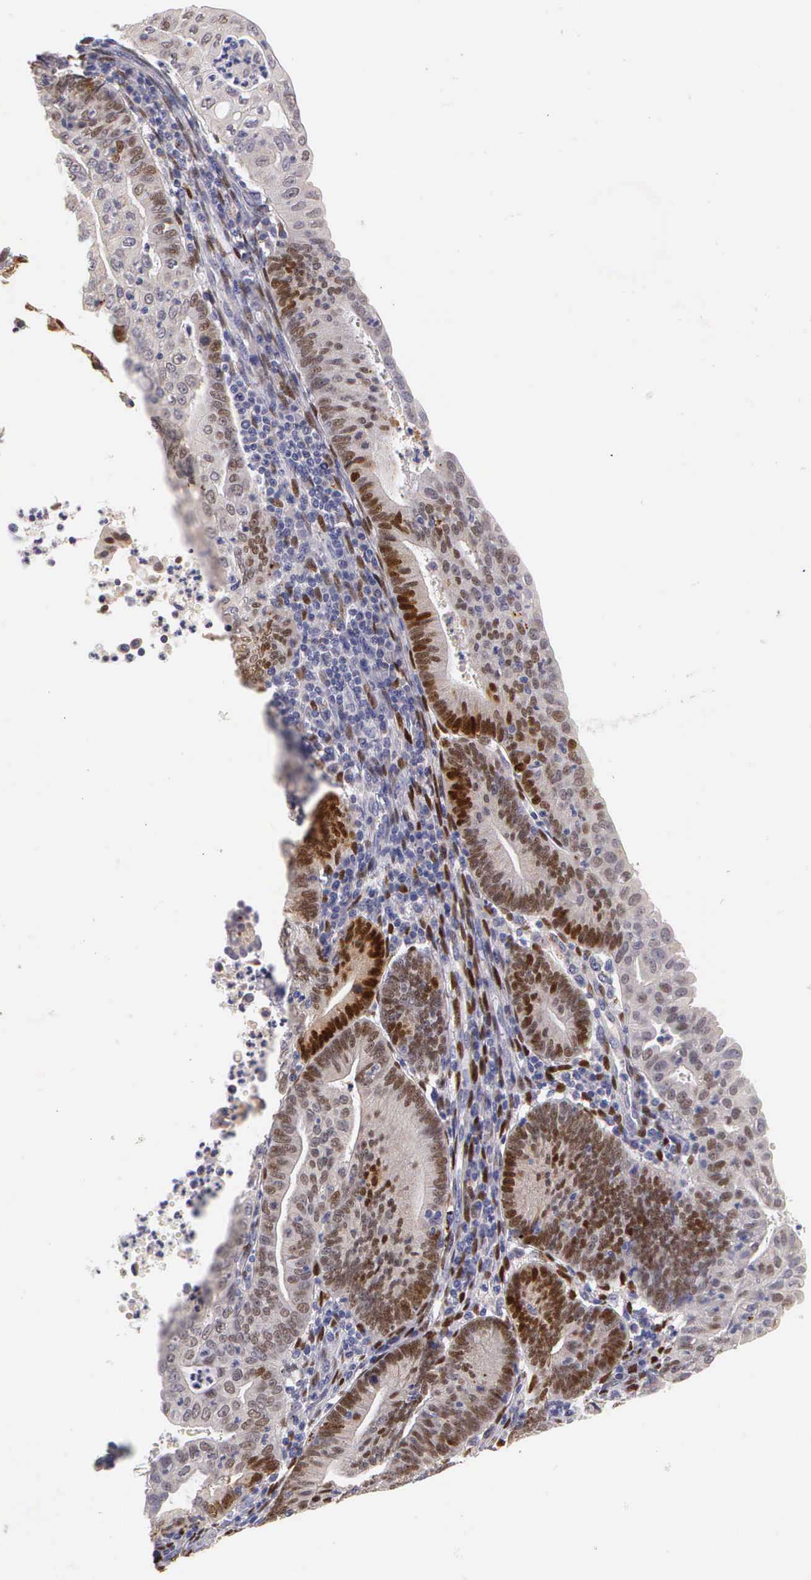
{"staining": {"intensity": "weak", "quantity": "25%-75%", "location": "nuclear"}, "tissue": "endometrial cancer", "cell_type": "Tumor cells", "image_type": "cancer", "snomed": [{"axis": "morphology", "description": "Adenocarcinoma, NOS"}, {"axis": "topography", "description": "Endometrium"}], "caption": "High-power microscopy captured an immunohistochemistry histopathology image of endometrial cancer (adenocarcinoma), revealing weak nuclear positivity in approximately 25%-75% of tumor cells. (IHC, brightfield microscopy, high magnification).", "gene": "ESR1", "patient": {"sex": "female", "age": 60}}